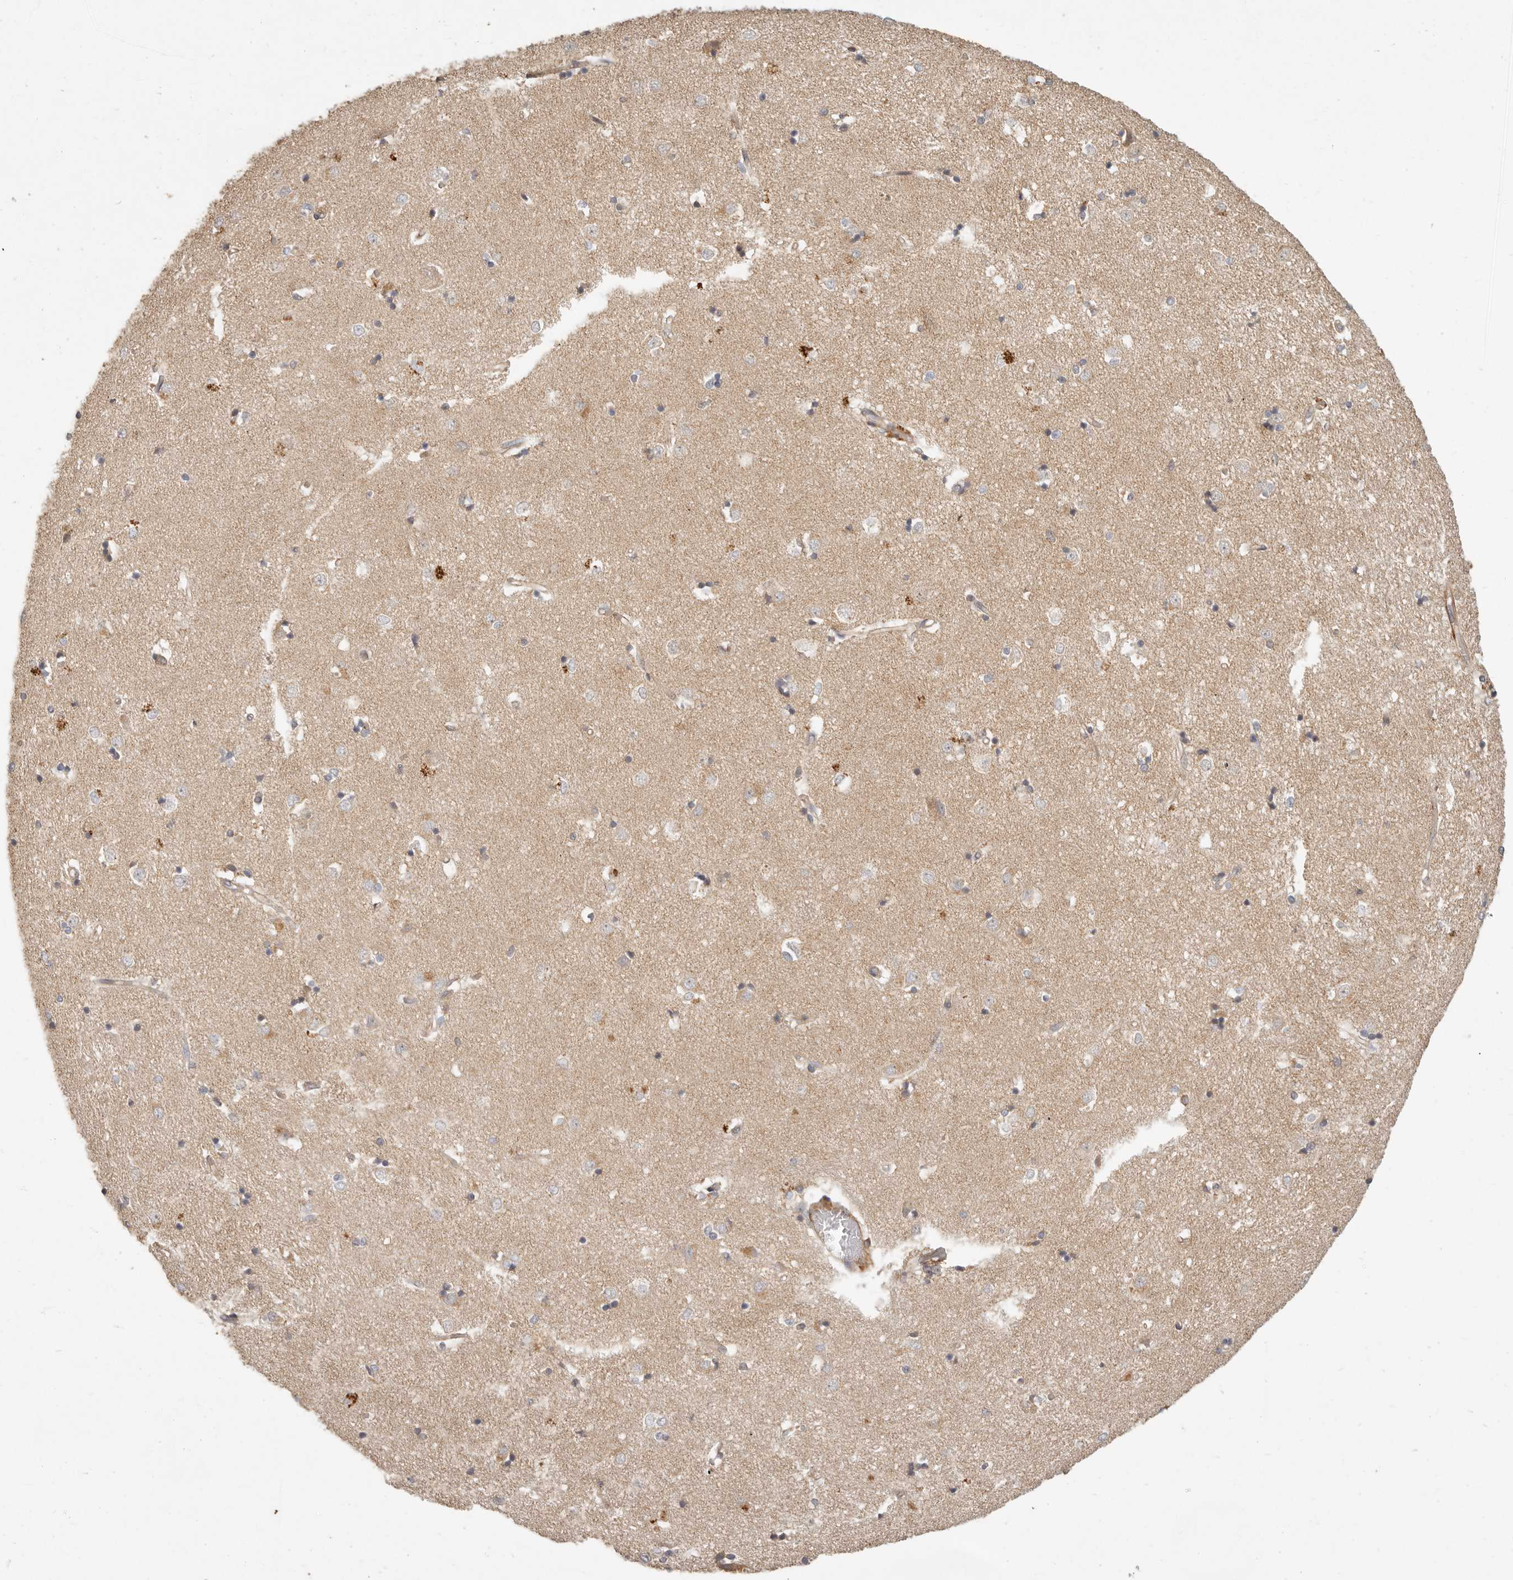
{"staining": {"intensity": "moderate", "quantity": "<25%", "location": "cytoplasmic/membranous"}, "tissue": "caudate", "cell_type": "Glial cells", "image_type": "normal", "snomed": [{"axis": "morphology", "description": "Normal tissue, NOS"}, {"axis": "topography", "description": "Lateral ventricle wall"}], "caption": "An IHC photomicrograph of benign tissue is shown. Protein staining in brown highlights moderate cytoplasmic/membranous positivity in caudate within glial cells.", "gene": "VIPR1", "patient": {"sex": "male", "age": 45}}